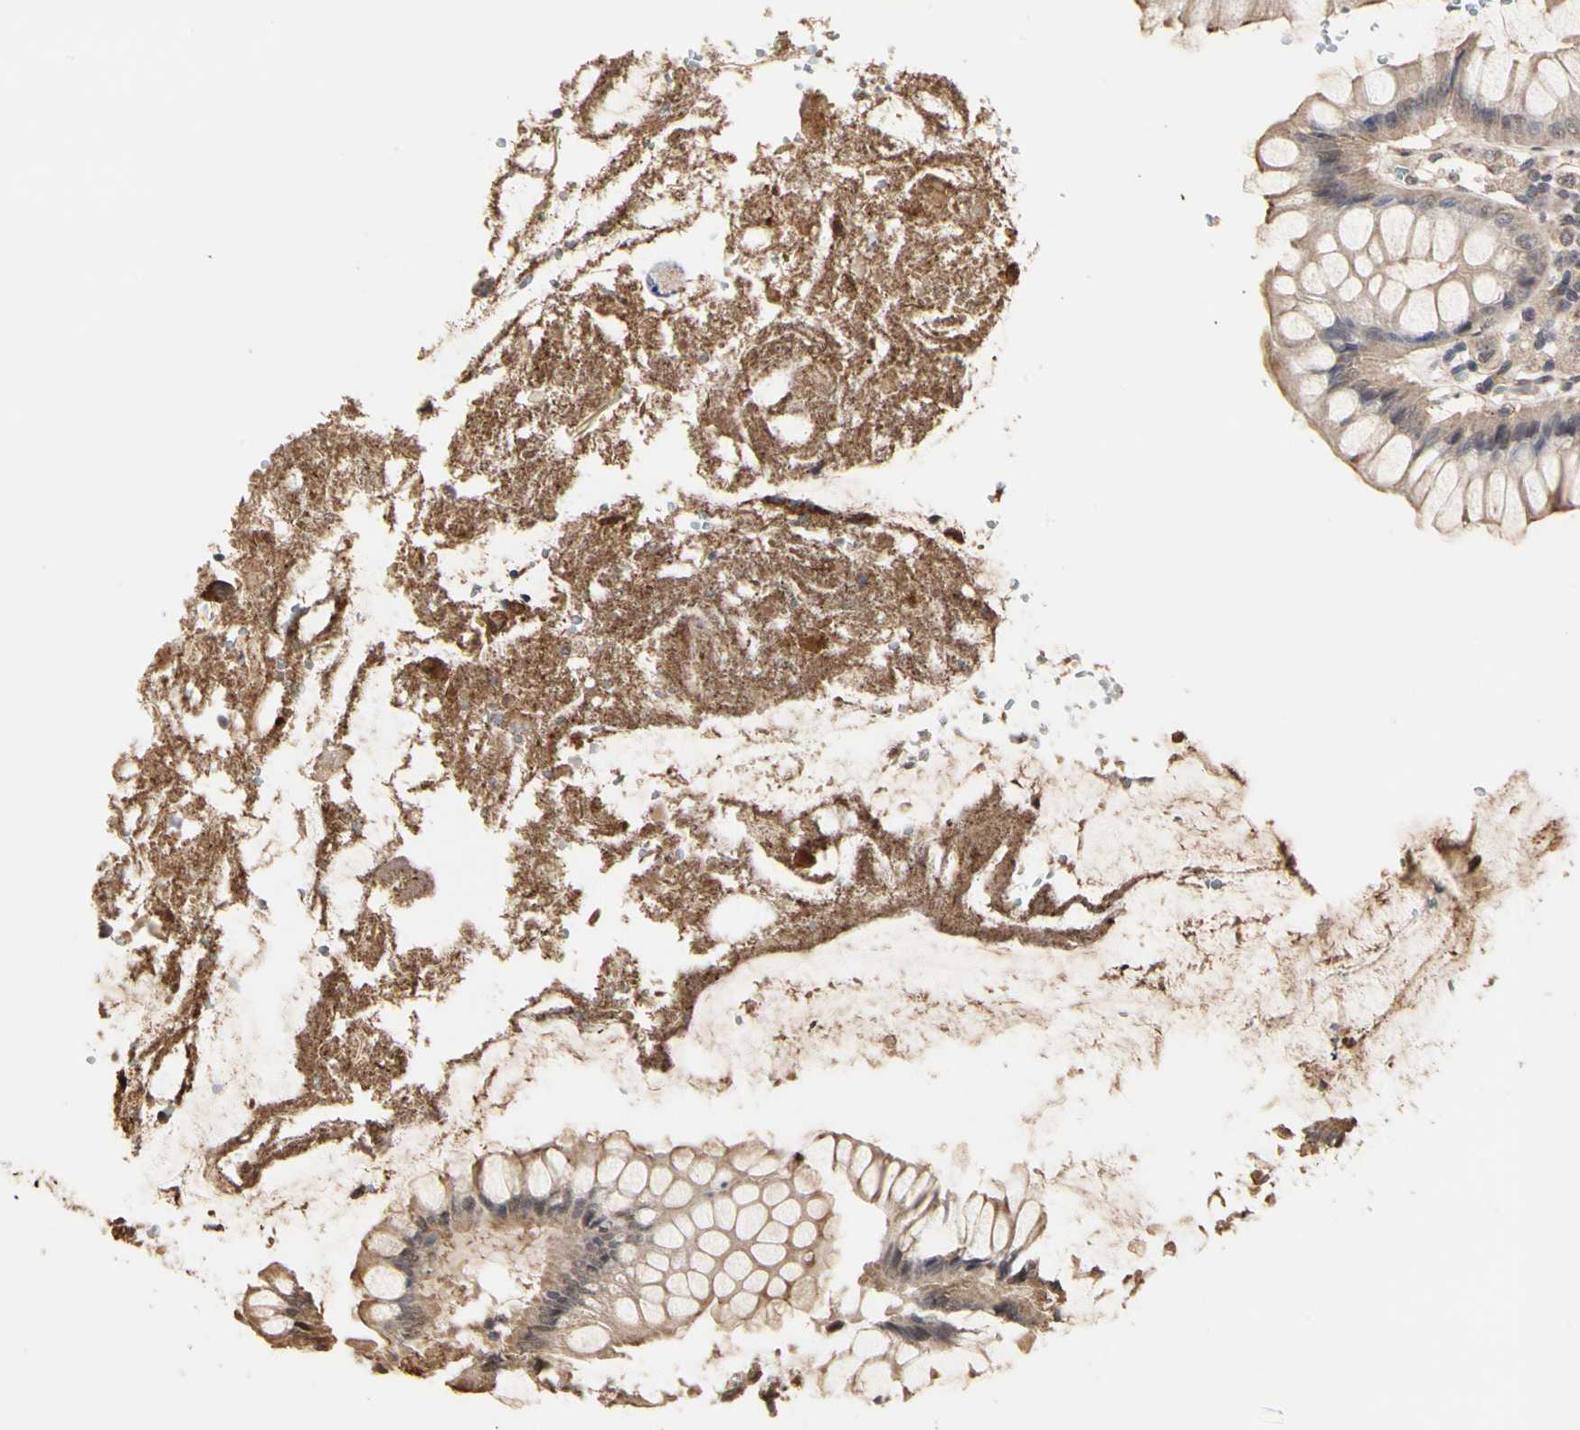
{"staining": {"intensity": "weak", "quantity": "<25%", "location": "cytoplasmic/membranous"}, "tissue": "colon", "cell_type": "Endothelial cells", "image_type": "normal", "snomed": [{"axis": "morphology", "description": "Normal tissue, NOS"}, {"axis": "topography", "description": "Colon"}], "caption": "Endothelial cells are negative for brown protein staining in unremarkable colon.", "gene": "TAOK1", "patient": {"sex": "female", "age": 46}}